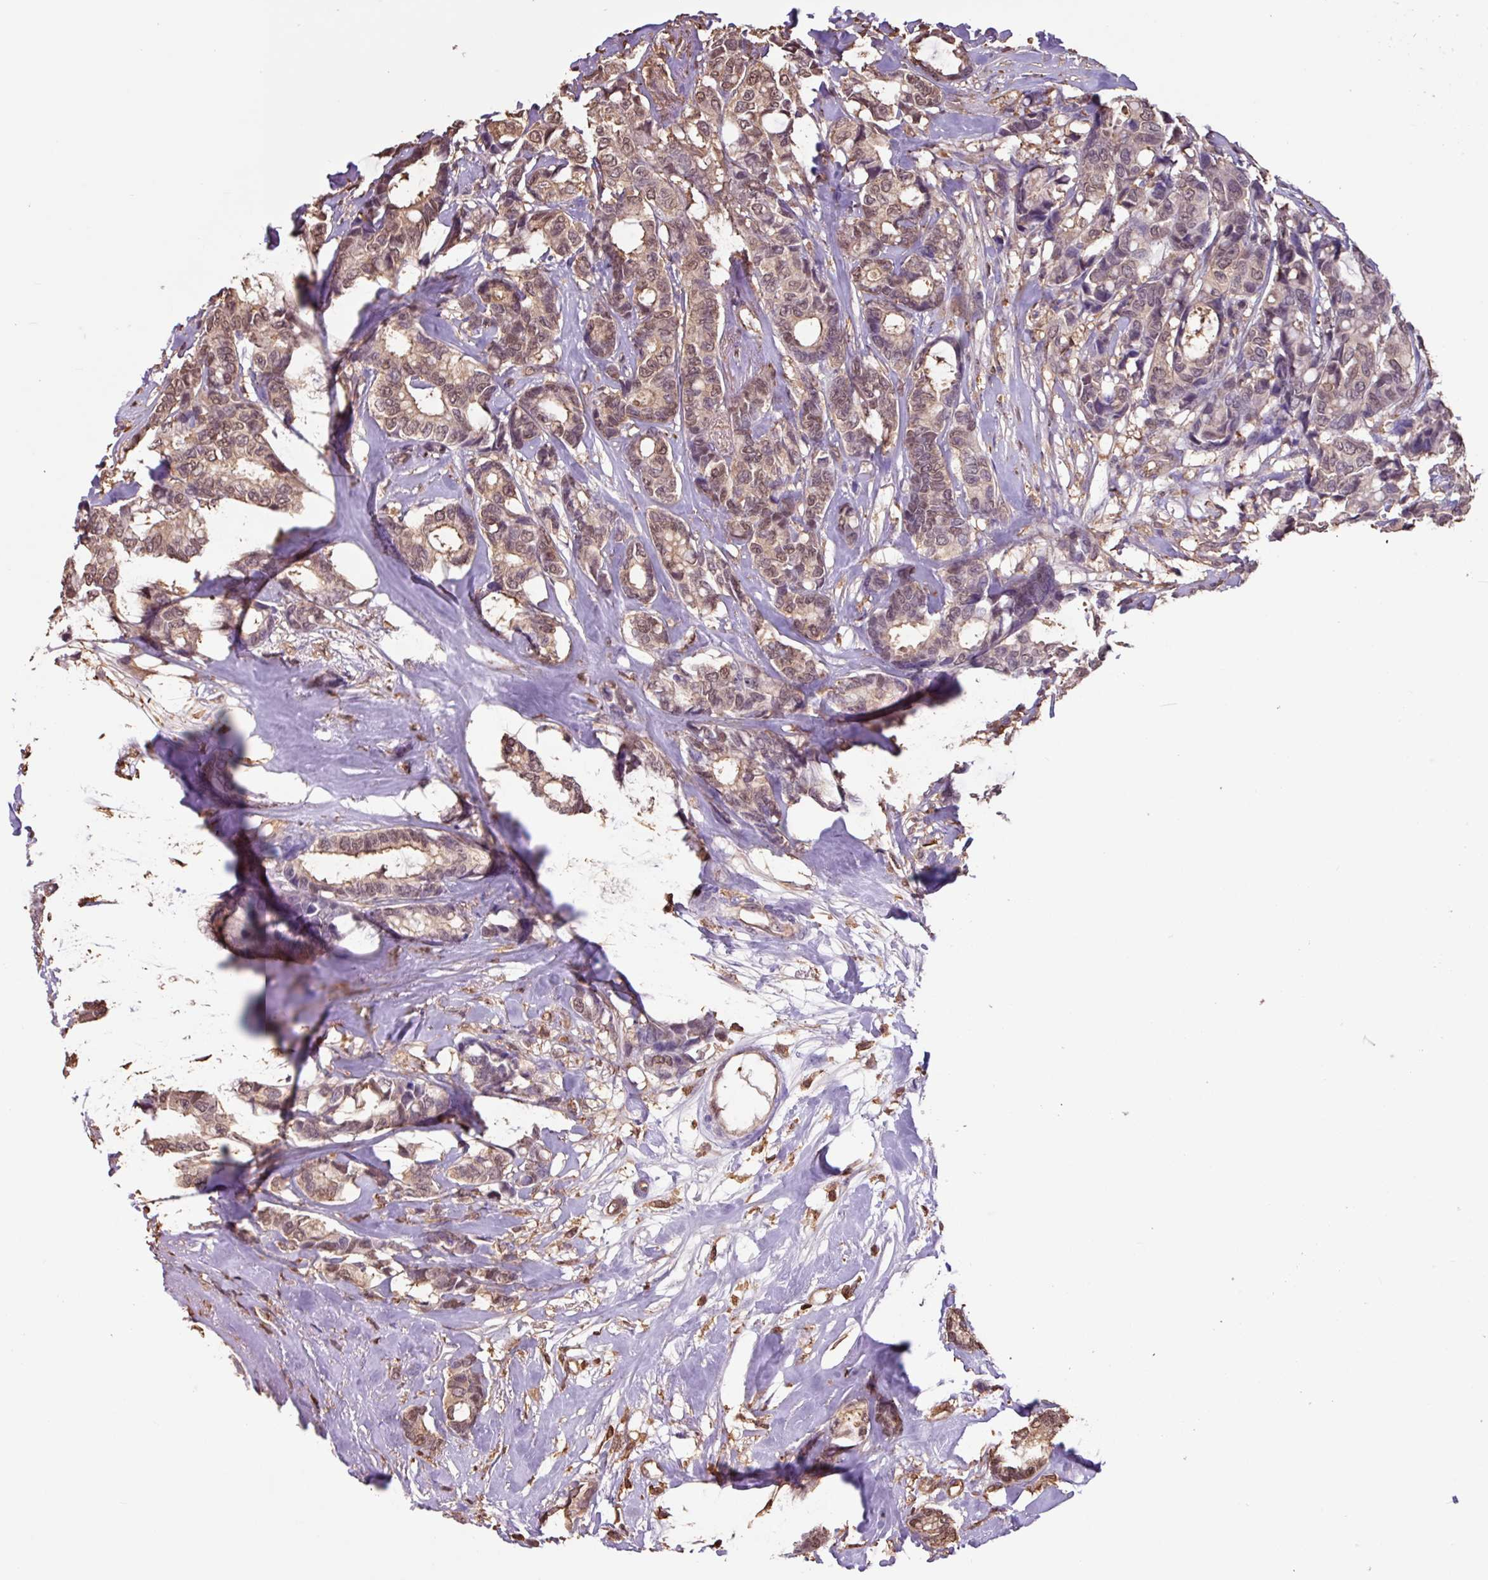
{"staining": {"intensity": "weak", "quantity": ">75%", "location": "cytoplasmic/membranous,nuclear"}, "tissue": "breast cancer", "cell_type": "Tumor cells", "image_type": "cancer", "snomed": [{"axis": "morphology", "description": "Duct carcinoma"}, {"axis": "topography", "description": "Breast"}], "caption": "A photomicrograph showing weak cytoplasmic/membranous and nuclear expression in approximately >75% of tumor cells in infiltrating ductal carcinoma (breast), as visualized by brown immunohistochemical staining.", "gene": "ARHGDIB", "patient": {"sex": "female", "age": 87}}